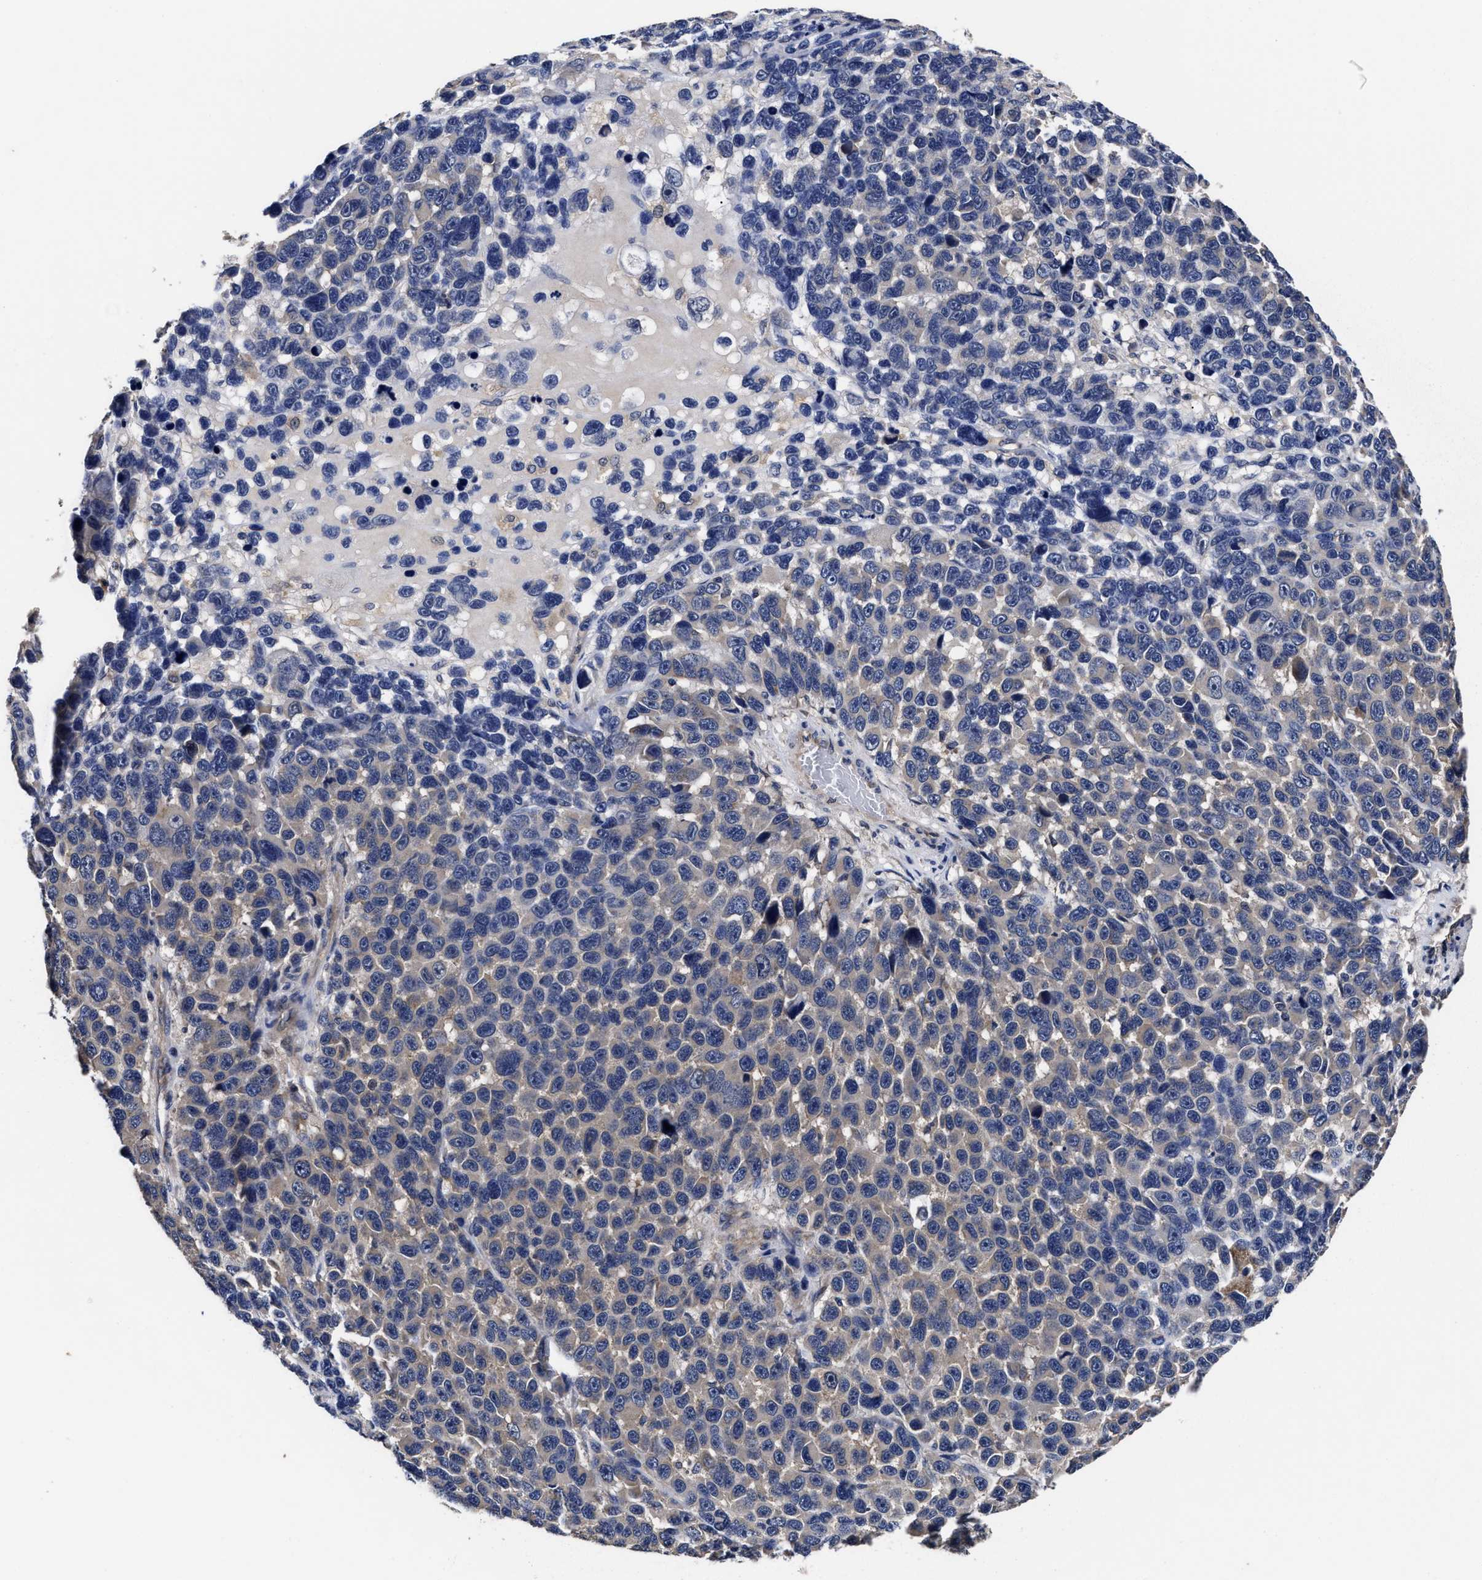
{"staining": {"intensity": "weak", "quantity": "<25%", "location": "cytoplasmic/membranous"}, "tissue": "melanoma", "cell_type": "Tumor cells", "image_type": "cancer", "snomed": [{"axis": "morphology", "description": "Malignant melanoma, NOS"}, {"axis": "topography", "description": "Skin"}], "caption": "A high-resolution micrograph shows IHC staining of malignant melanoma, which displays no significant positivity in tumor cells.", "gene": "SOCS5", "patient": {"sex": "male", "age": 53}}